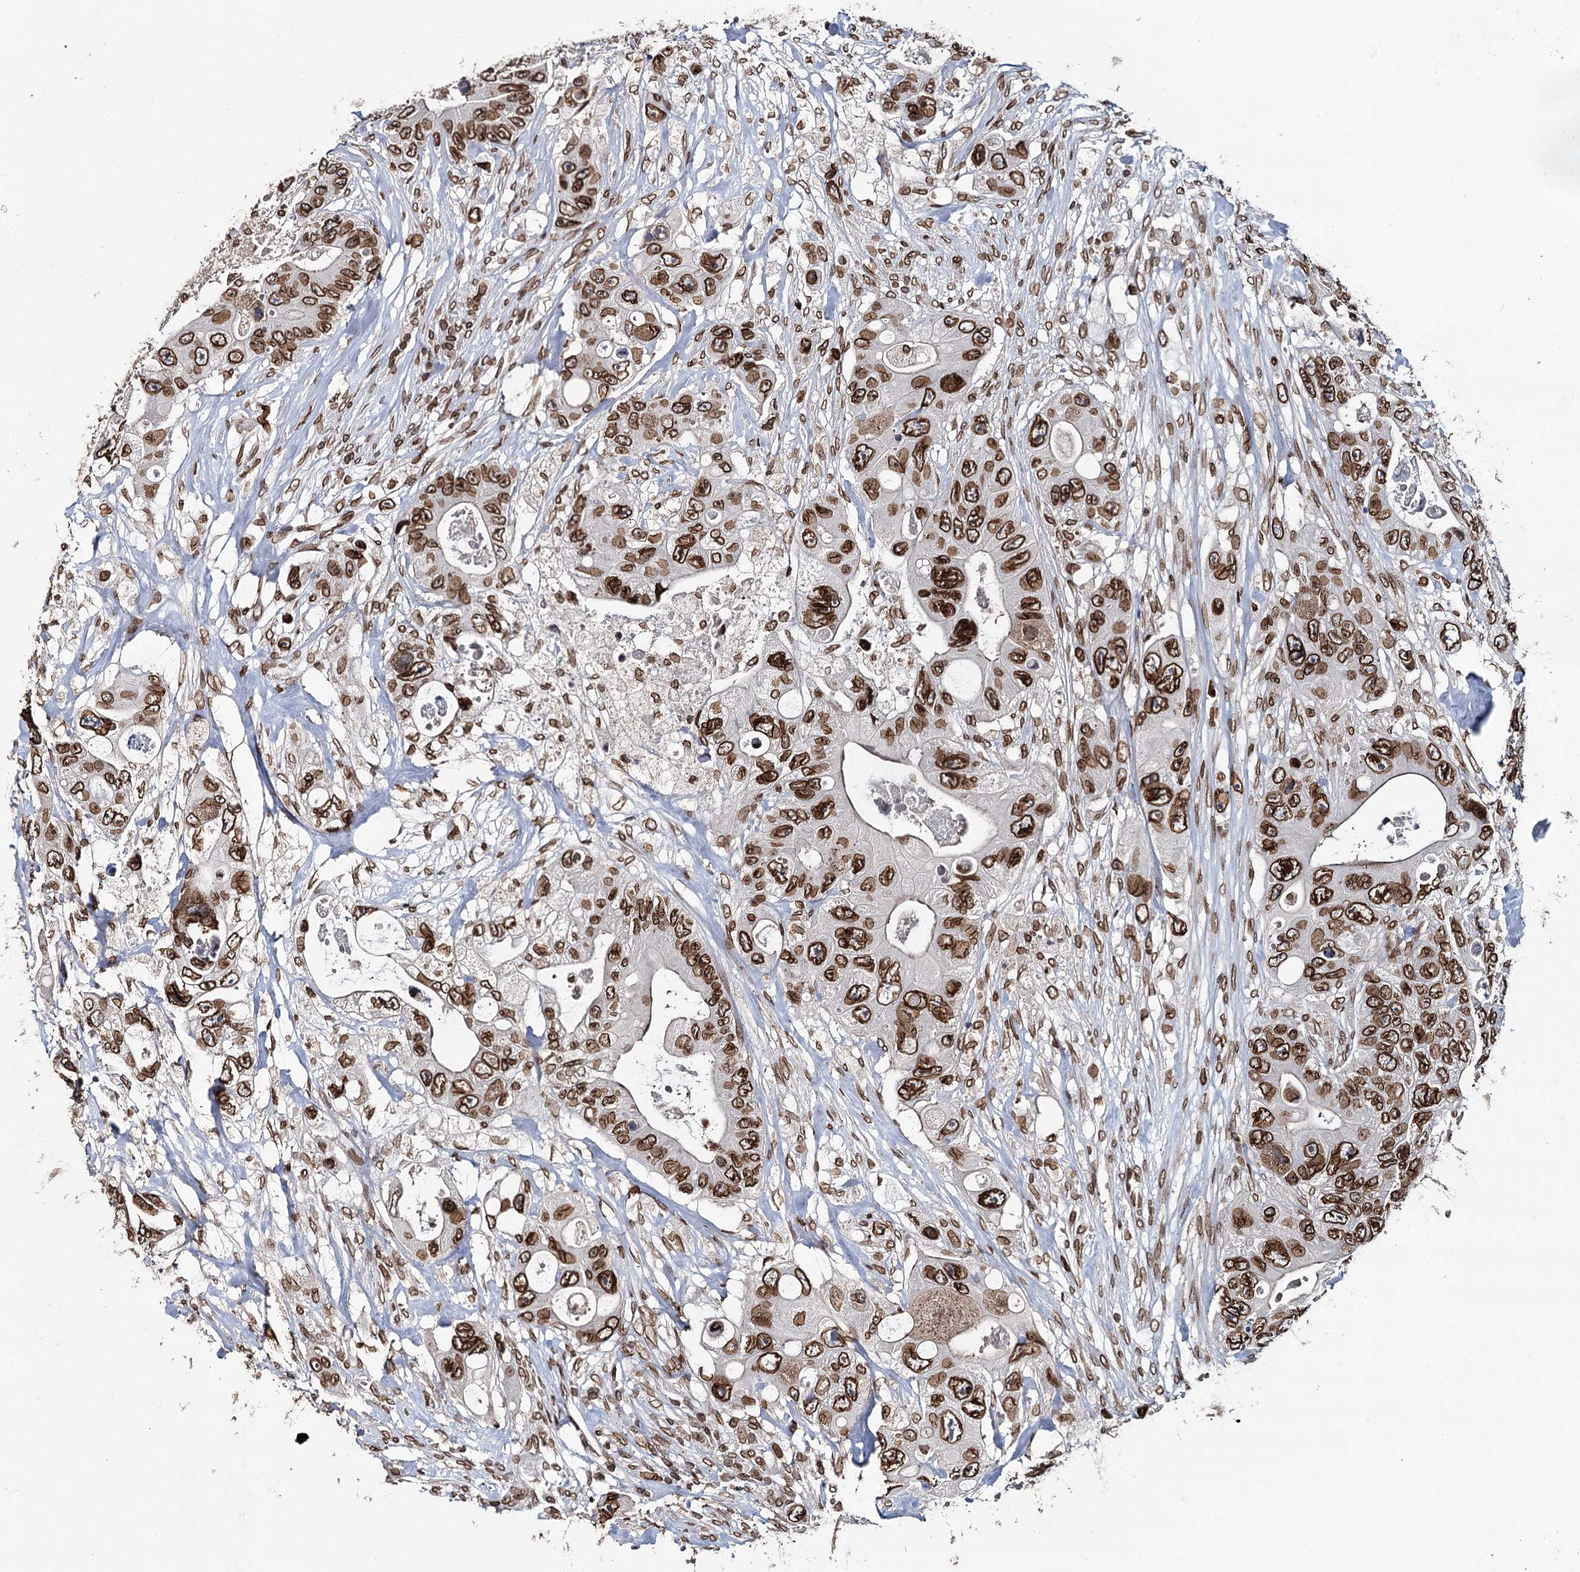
{"staining": {"intensity": "strong", "quantity": ">75%", "location": "cytoplasmic/membranous,nuclear"}, "tissue": "colorectal cancer", "cell_type": "Tumor cells", "image_type": "cancer", "snomed": [{"axis": "morphology", "description": "Adenocarcinoma, NOS"}, {"axis": "topography", "description": "Colon"}], "caption": "An immunohistochemistry (IHC) micrograph of tumor tissue is shown. Protein staining in brown shows strong cytoplasmic/membranous and nuclear positivity in colorectal cancer (adenocarcinoma) within tumor cells.", "gene": "KIAA0930", "patient": {"sex": "female", "age": 46}}